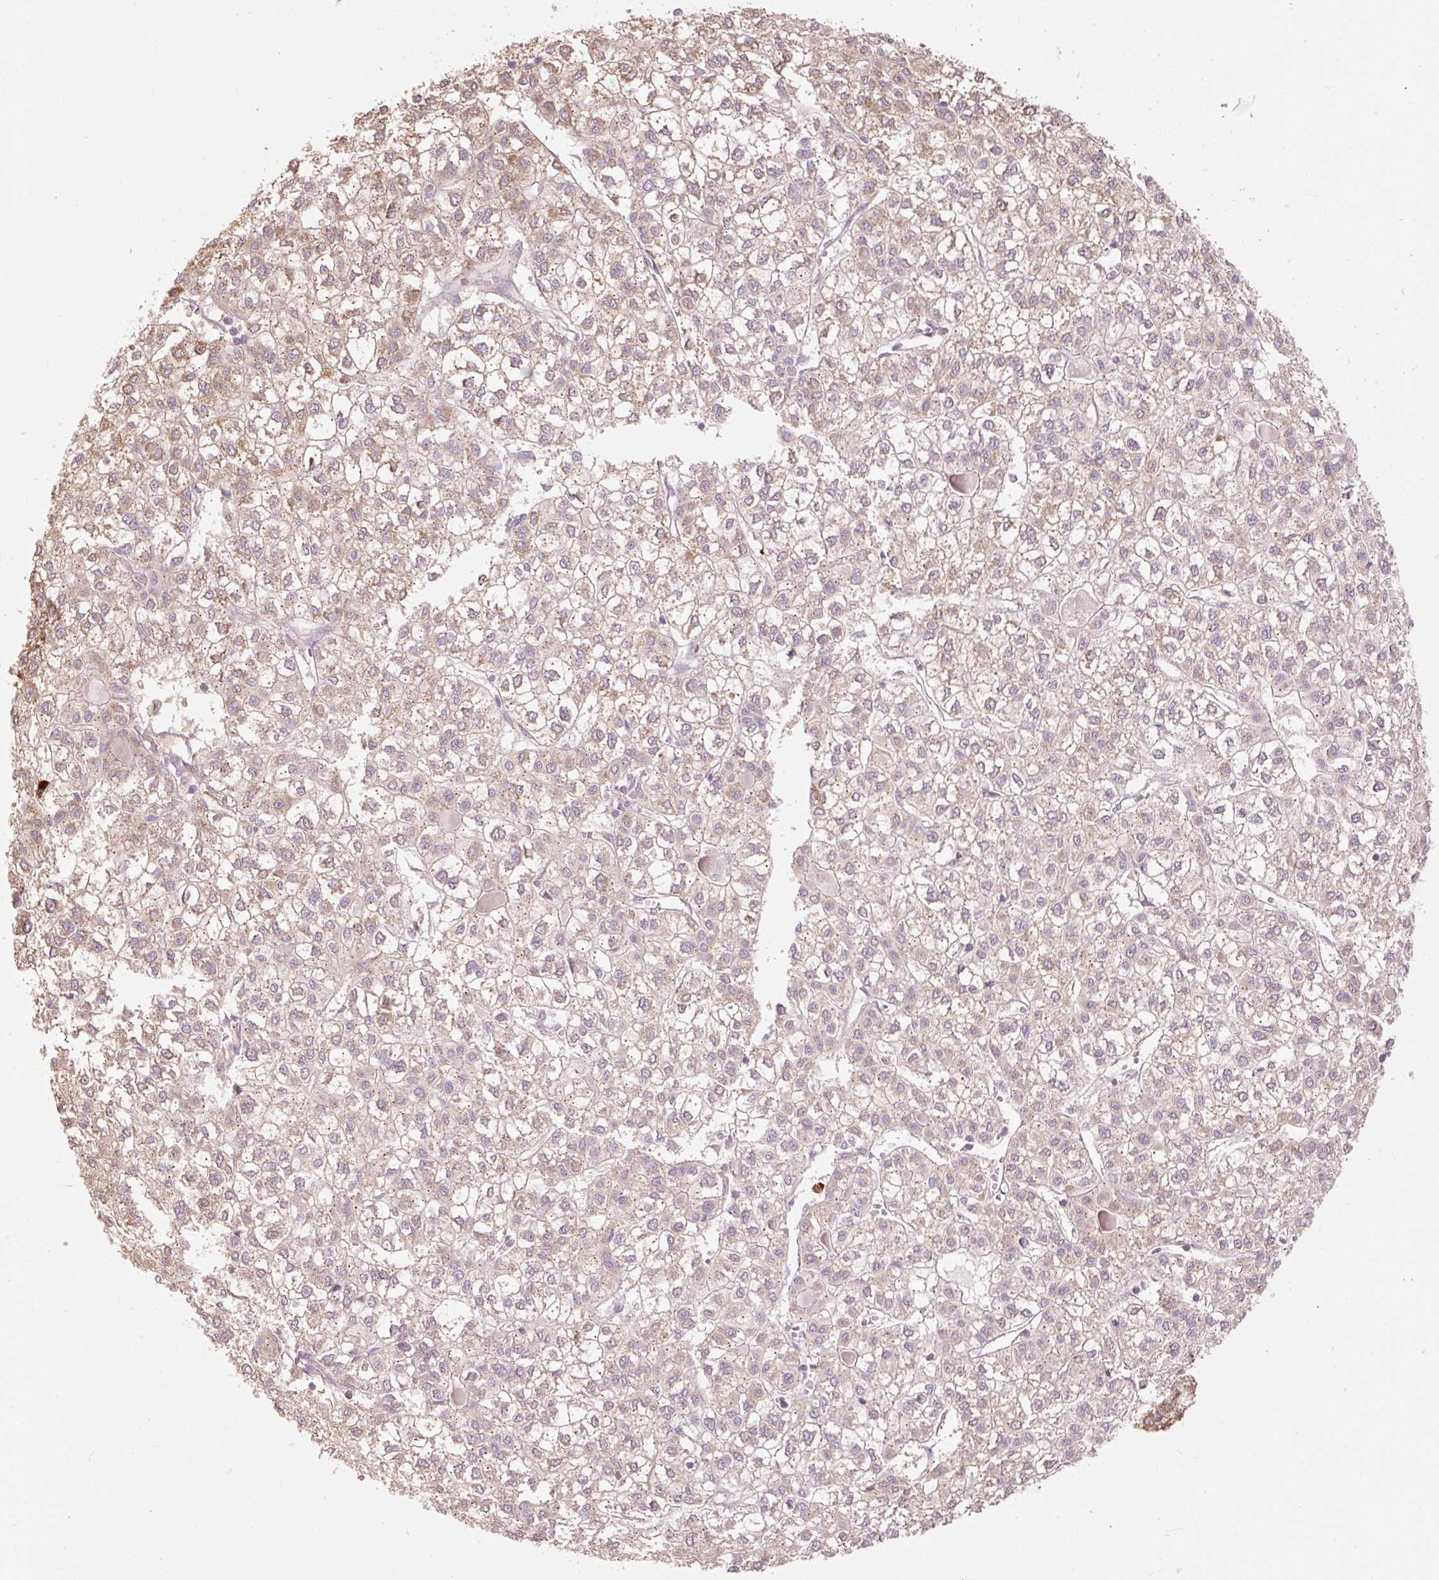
{"staining": {"intensity": "moderate", "quantity": "<25%", "location": "cytoplasmic/membranous"}, "tissue": "liver cancer", "cell_type": "Tumor cells", "image_type": "cancer", "snomed": [{"axis": "morphology", "description": "Carcinoma, Hepatocellular, NOS"}, {"axis": "topography", "description": "Liver"}], "caption": "Tumor cells display low levels of moderate cytoplasmic/membranous staining in about <25% of cells in human hepatocellular carcinoma (liver).", "gene": "PNPLA5", "patient": {"sex": "female", "age": 43}}